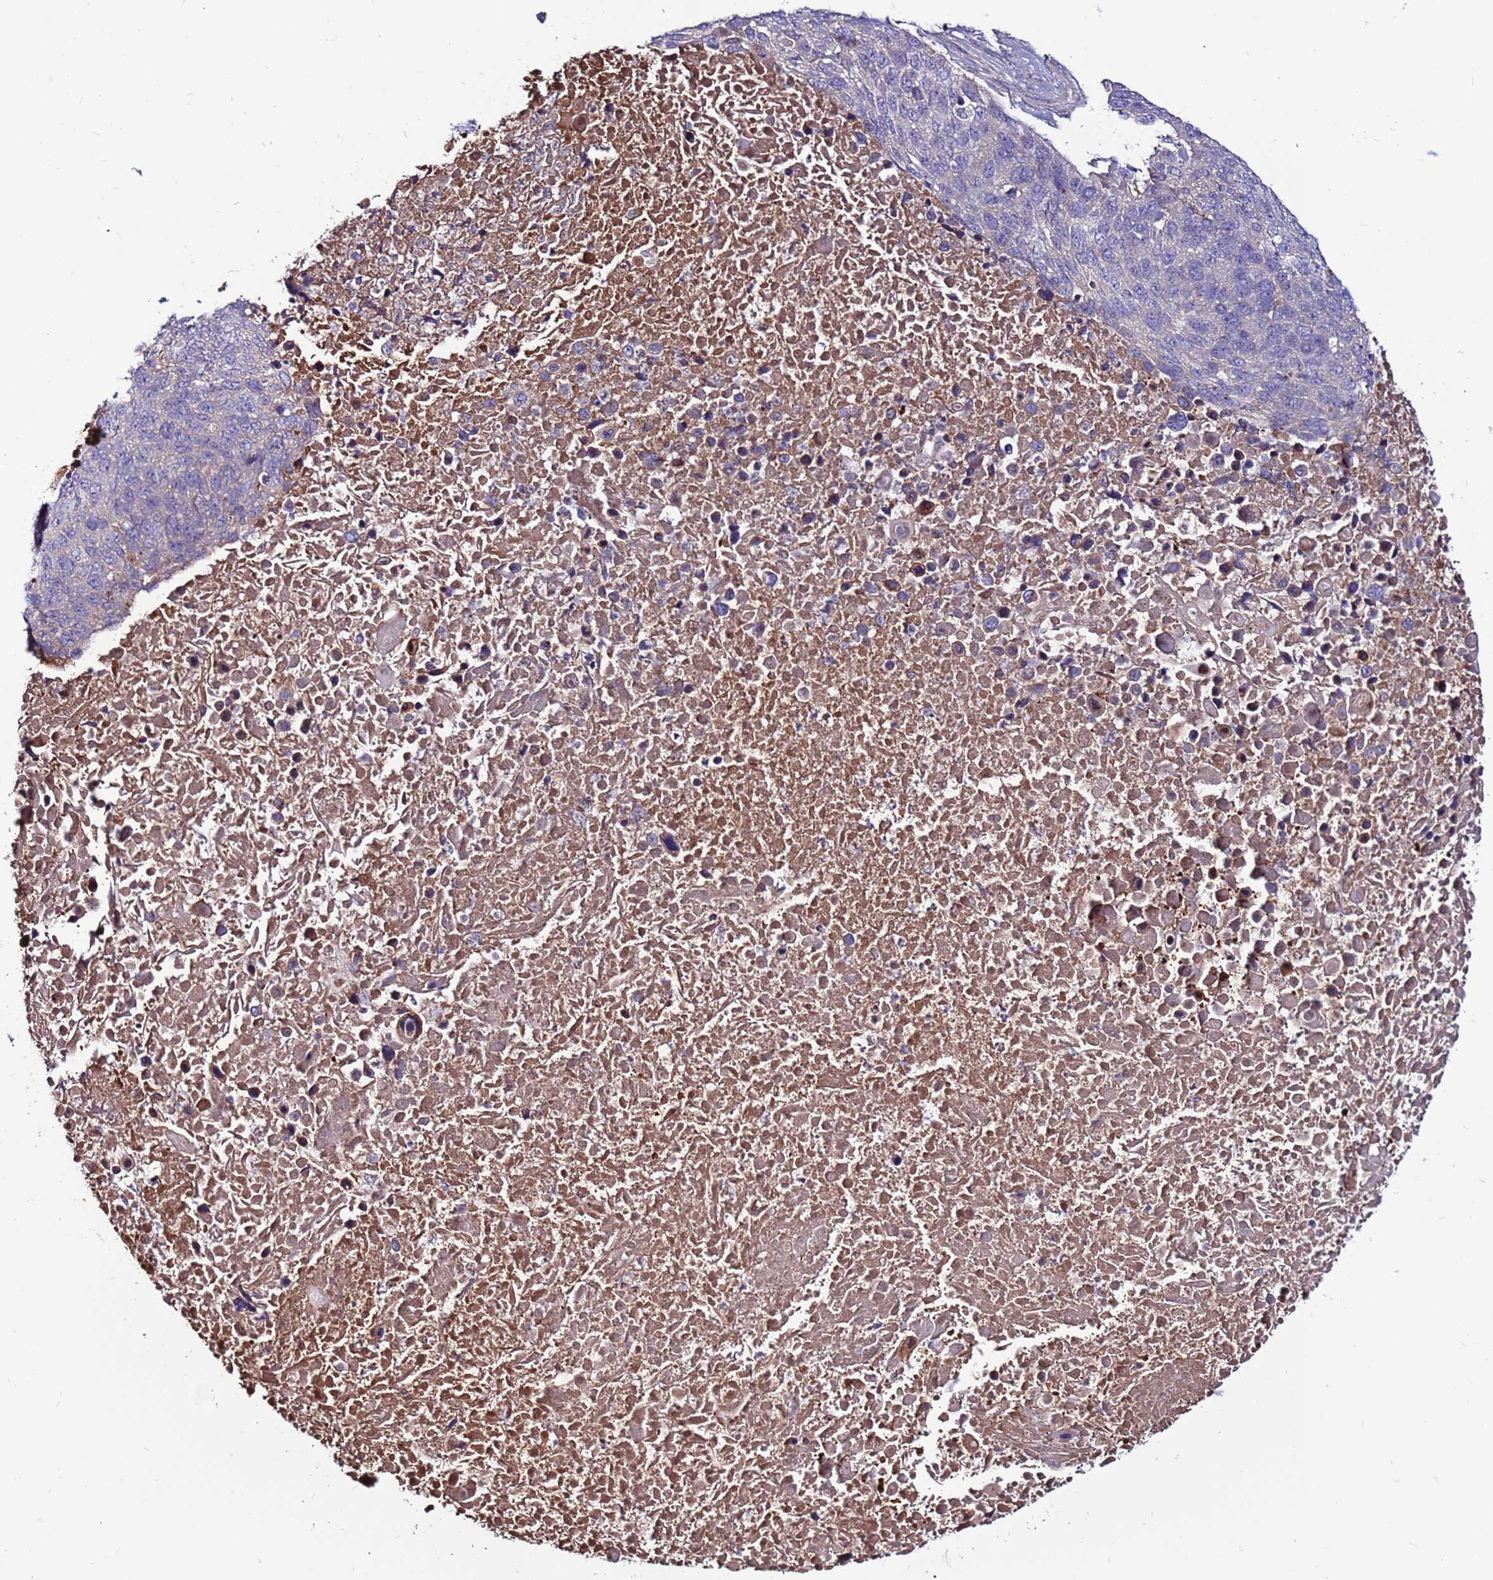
{"staining": {"intensity": "negative", "quantity": "none", "location": "none"}, "tissue": "lung cancer", "cell_type": "Tumor cells", "image_type": "cancer", "snomed": [{"axis": "morphology", "description": "Normal tissue, NOS"}, {"axis": "morphology", "description": "Squamous cell carcinoma, NOS"}, {"axis": "topography", "description": "Lymph node"}, {"axis": "topography", "description": "Lung"}], "caption": "Immunohistochemical staining of squamous cell carcinoma (lung) reveals no significant expression in tumor cells.", "gene": "CCDC71", "patient": {"sex": "male", "age": 66}}